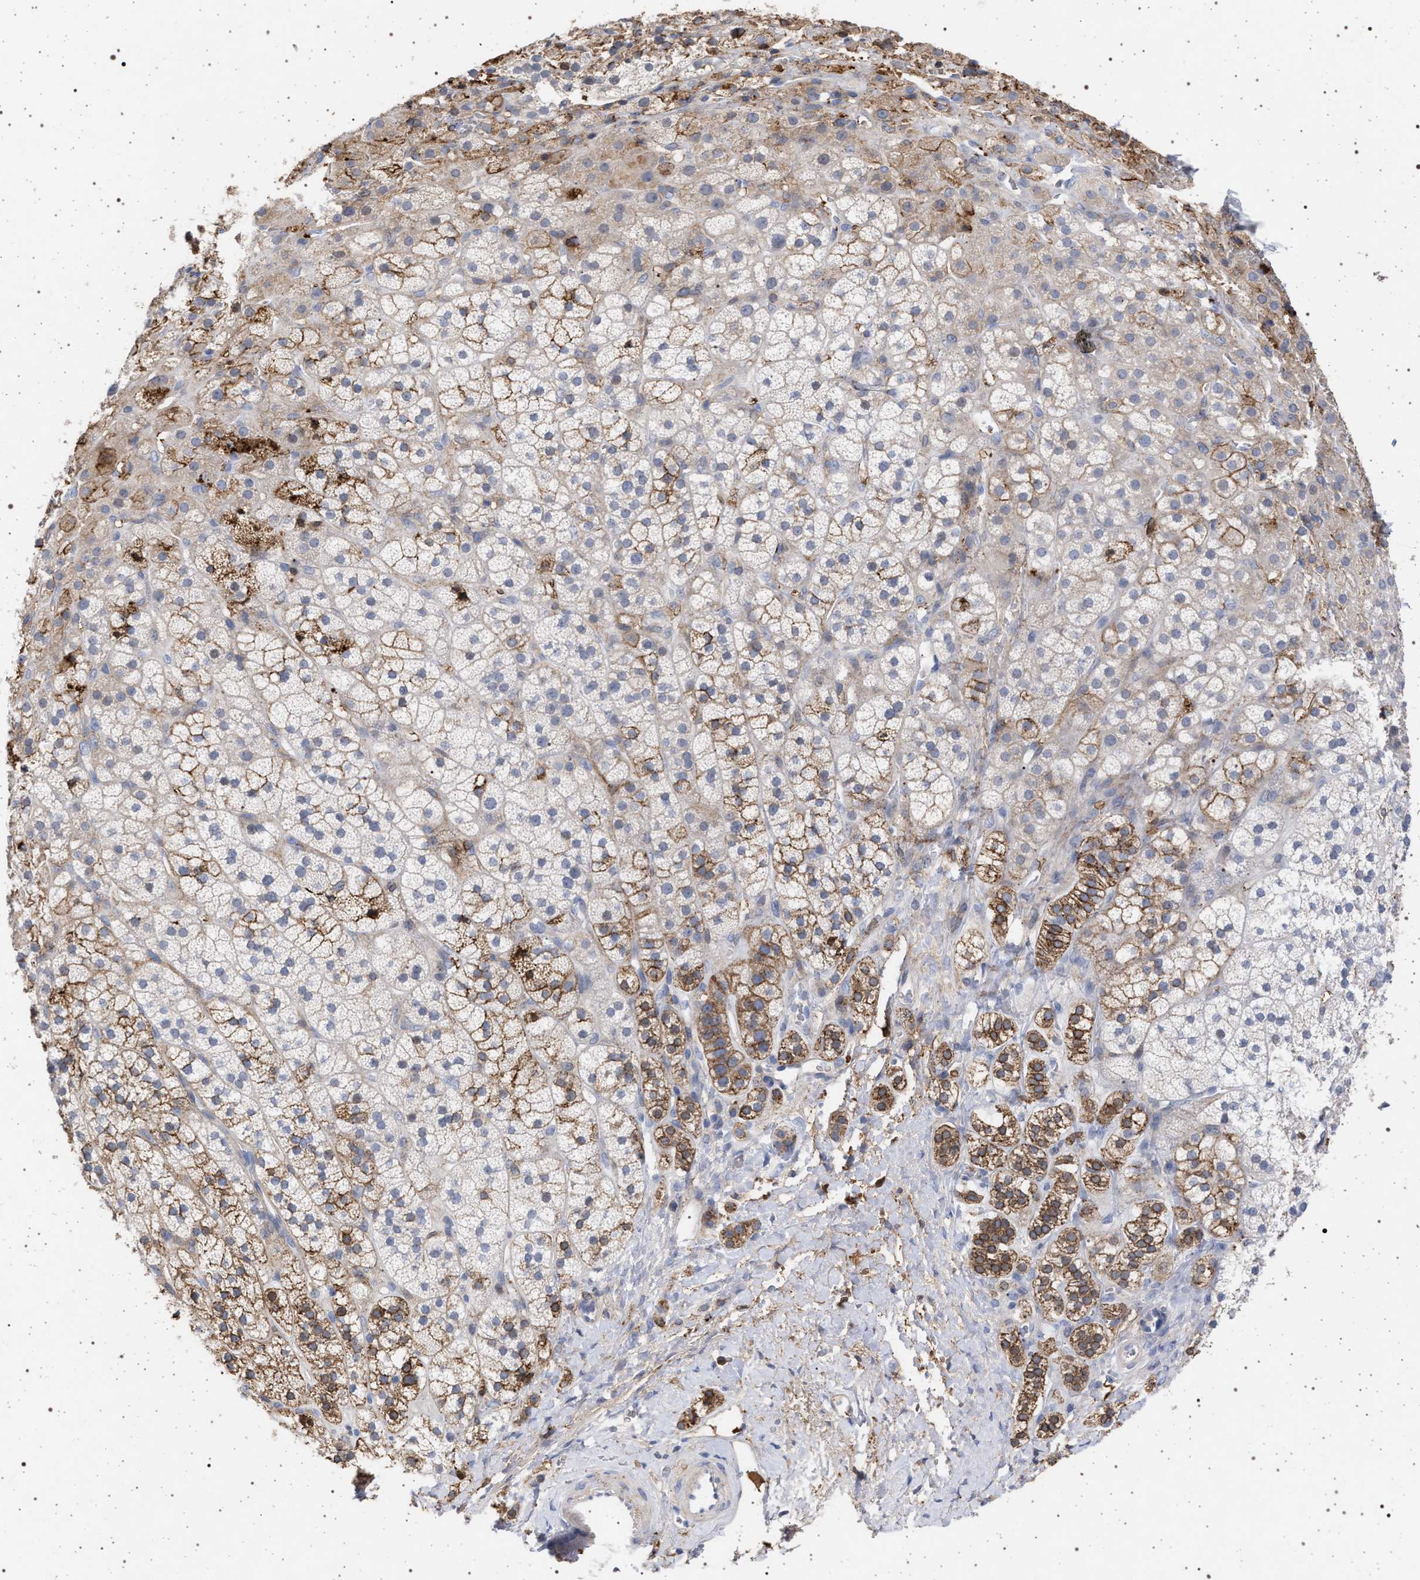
{"staining": {"intensity": "moderate", "quantity": "<25%", "location": "cytoplasmic/membranous"}, "tissue": "adrenal gland", "cell_type": "Glandular cells", "image_type": "normal", "snomed": [{"axis": "morphology", "description": "Normal tissue, NOS"}, {"axis": "topography", "description": "Adrenal gland"}], "caption": "Adrenal gland stained with immunohistochemistry (IHC) shows moderate cytoplasmic/membranous positivity in approximately <25% of glandular cells.", "gene": "PLG", "patient": {"sex": "male", "age": 56}}